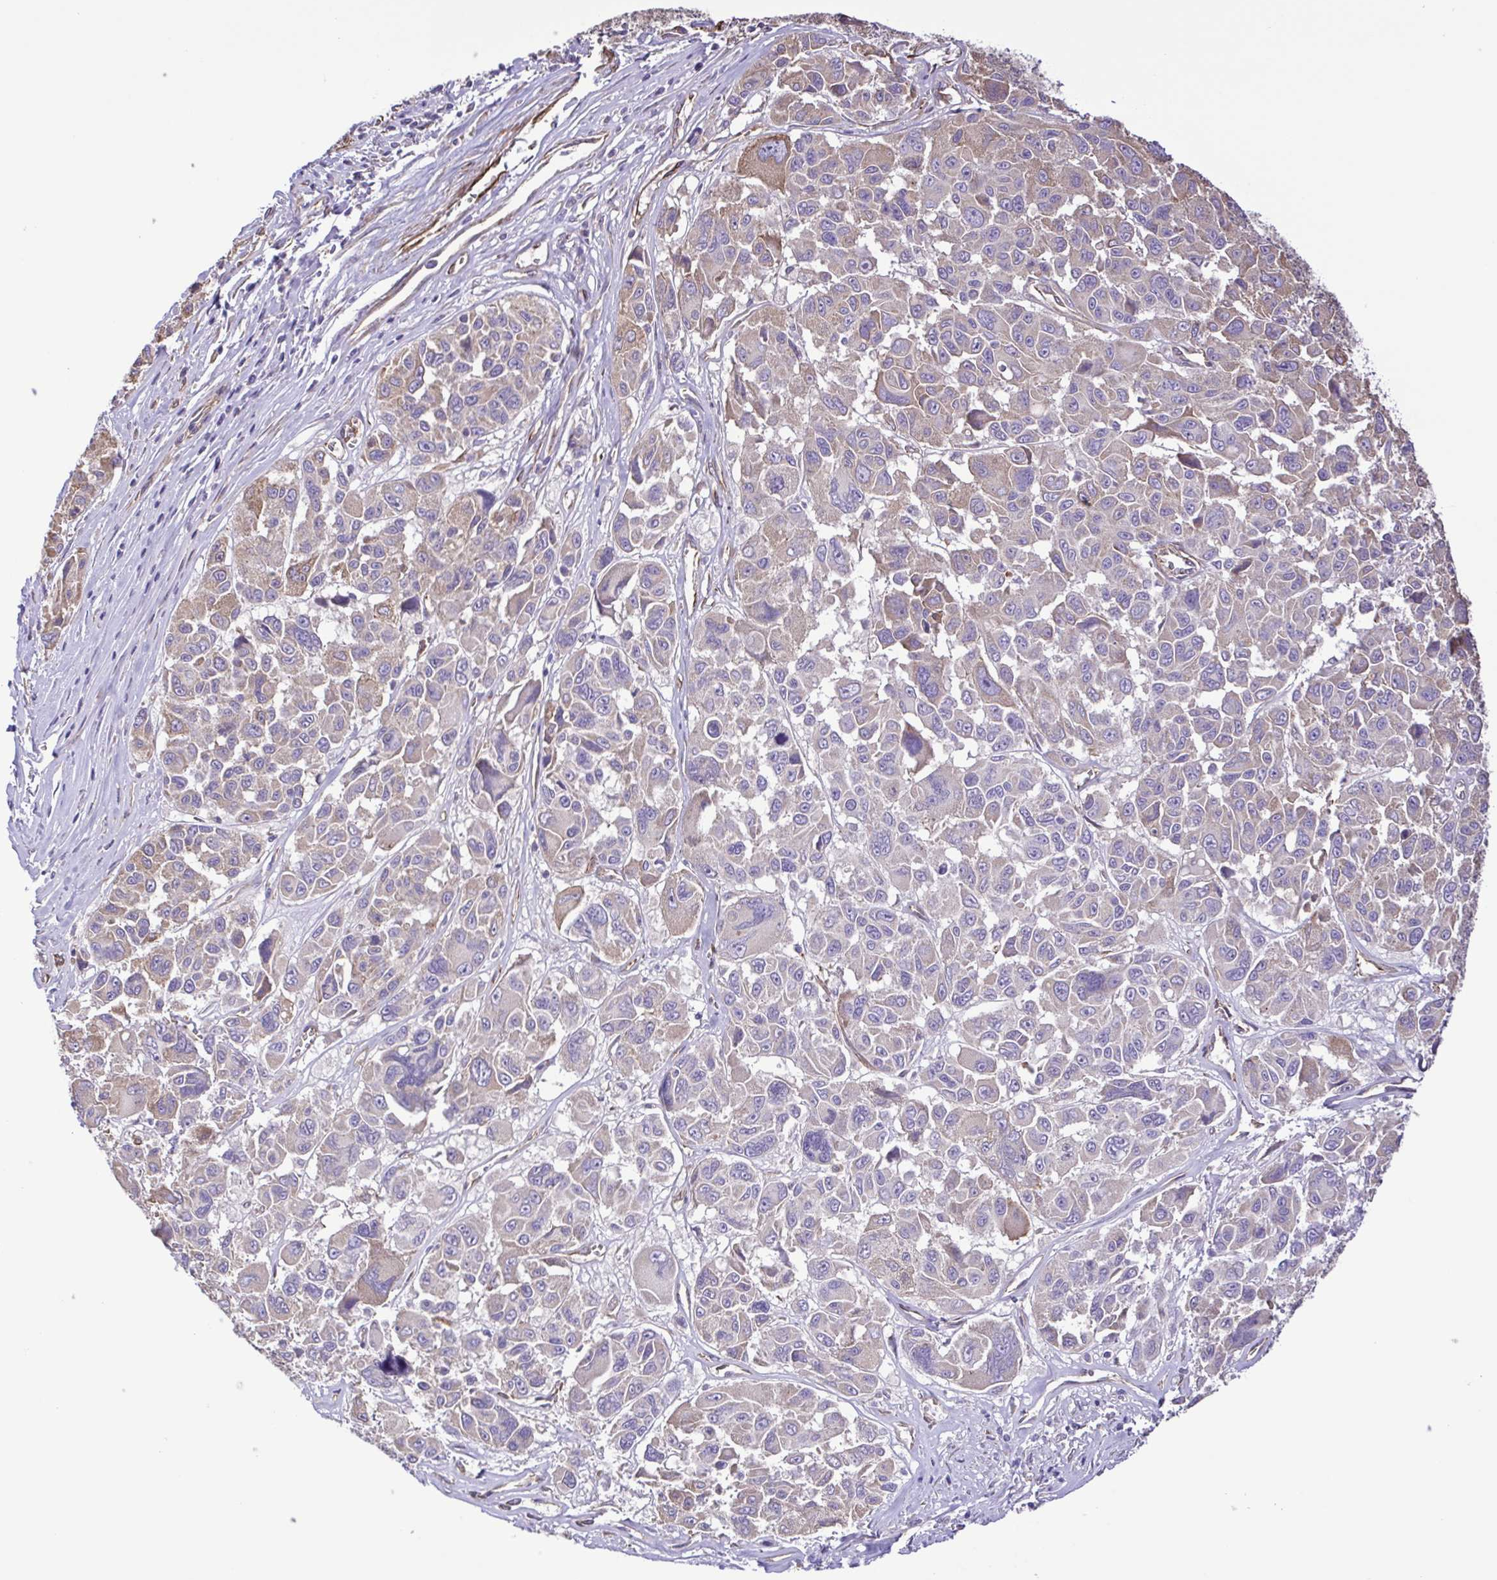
{"staining": {"intensity": "weak", "quantity": "25%-75%", "location": "cytoplasmic/membranous"}, "tissue": "melanoma", "cell_type": "Tumor cells", "image_type": "cancer", "snomed": [{"axis": "morphology", "description": "Malignant melanoma, NOS"}, {"axis": "topography", "description": "Skin"}], "caption": "Protein expression analysis of melanoma reveals weak cytoplasmic/membranous staining in about 25%-75% of tumor cells.", "gene": "FLT1", "patient": {"sex": "female", "age": 66}}